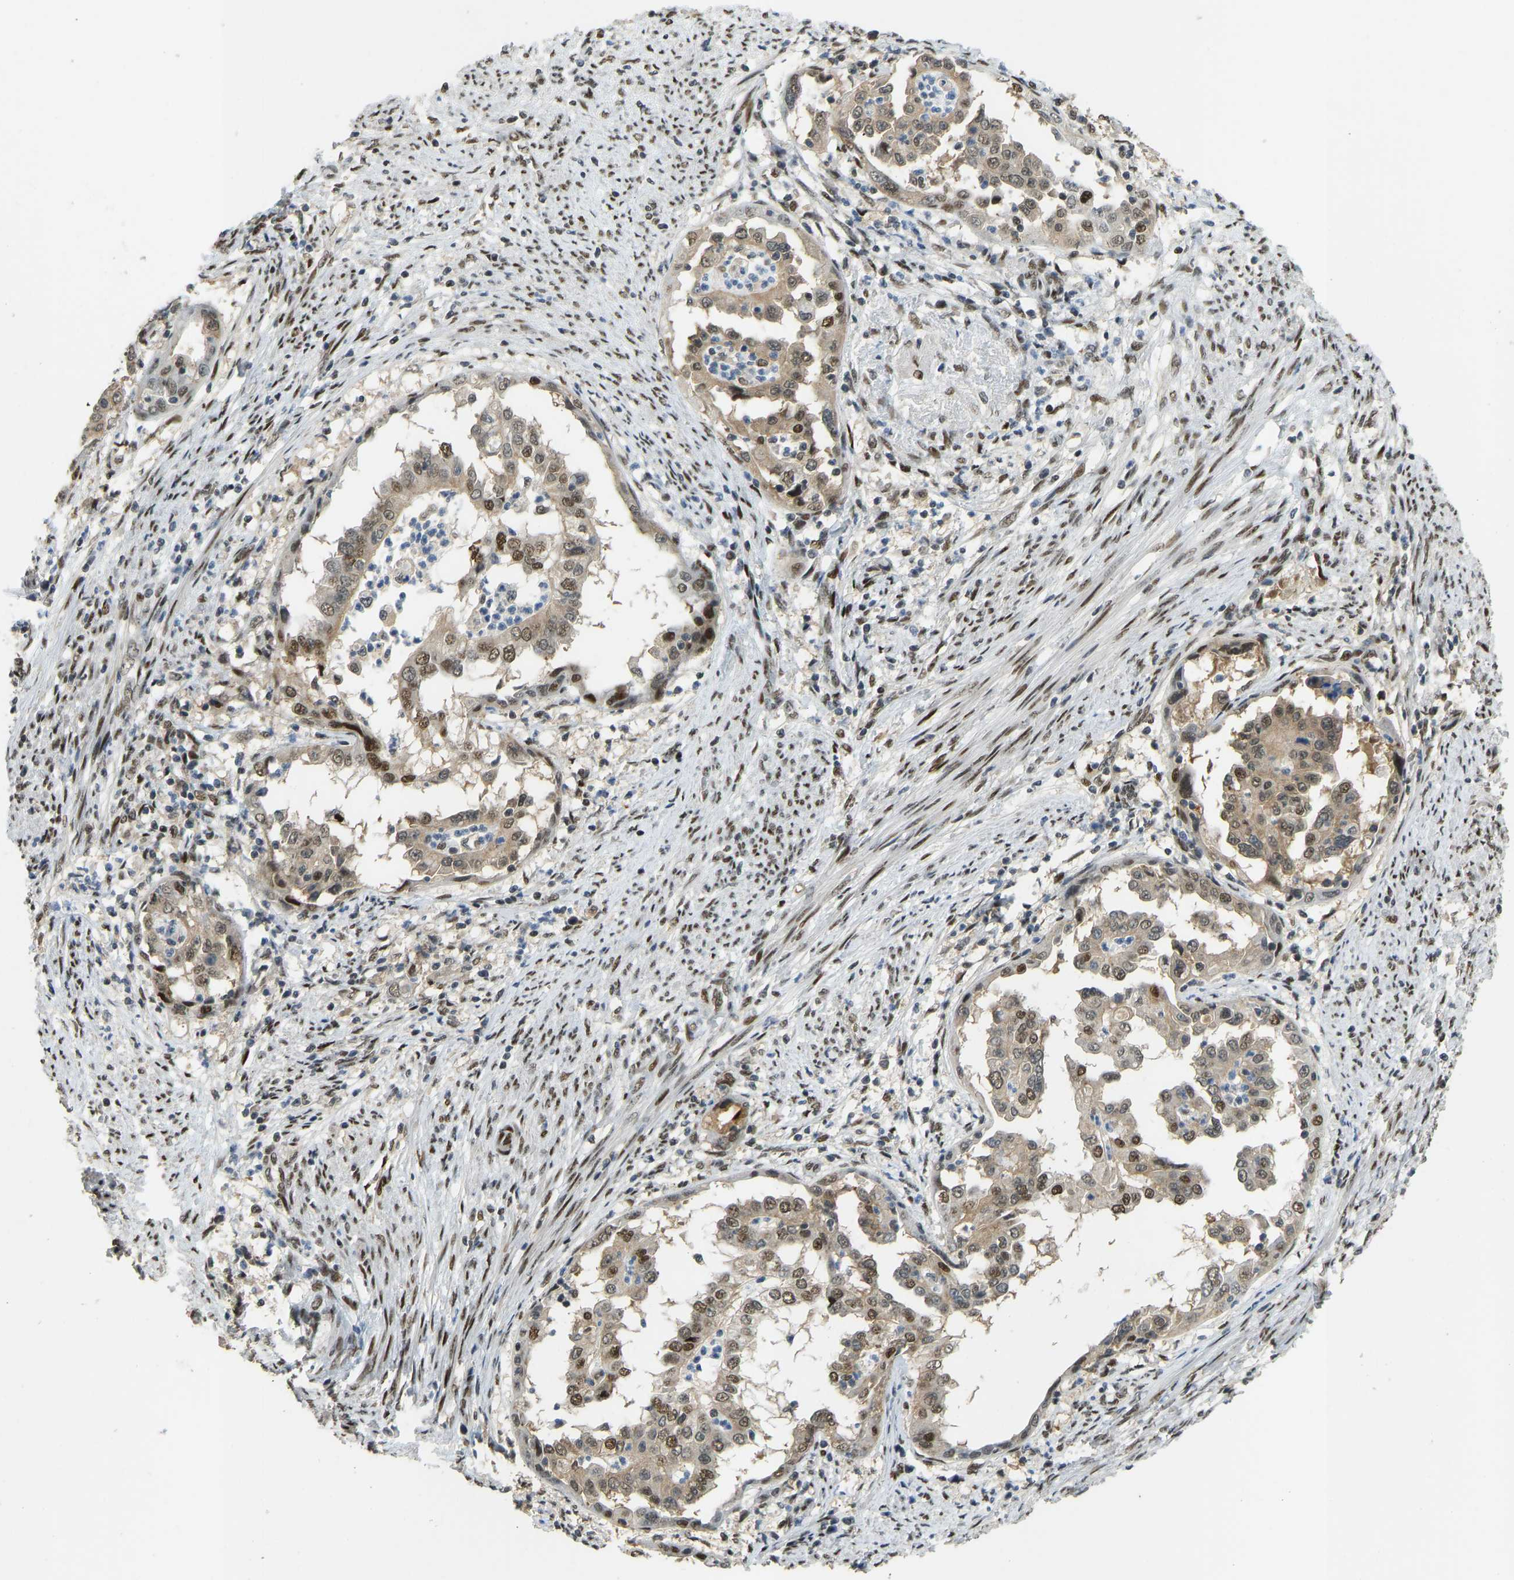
{"staining": {"intensity": "moderate", "quantity": ">75%", "location": "nuclear"}, "tissue": "endometrial cancer", "cell_type": "Tumor cells", "image_type": "cancer", "snomed": [{"axis": "morphology", "description": "Adenocarcinoma, NOS"}, {"axis": "topography", "description": "Endometrium"}], "caption": "Protein expression by immunohistochemistry (IHC) displays moderate nuclear expression in about >75% of tumor cells in adenocarcinoma (endometrial).", "gene": "FOXK1", "patient": {"sex": "female", "age": 85}}